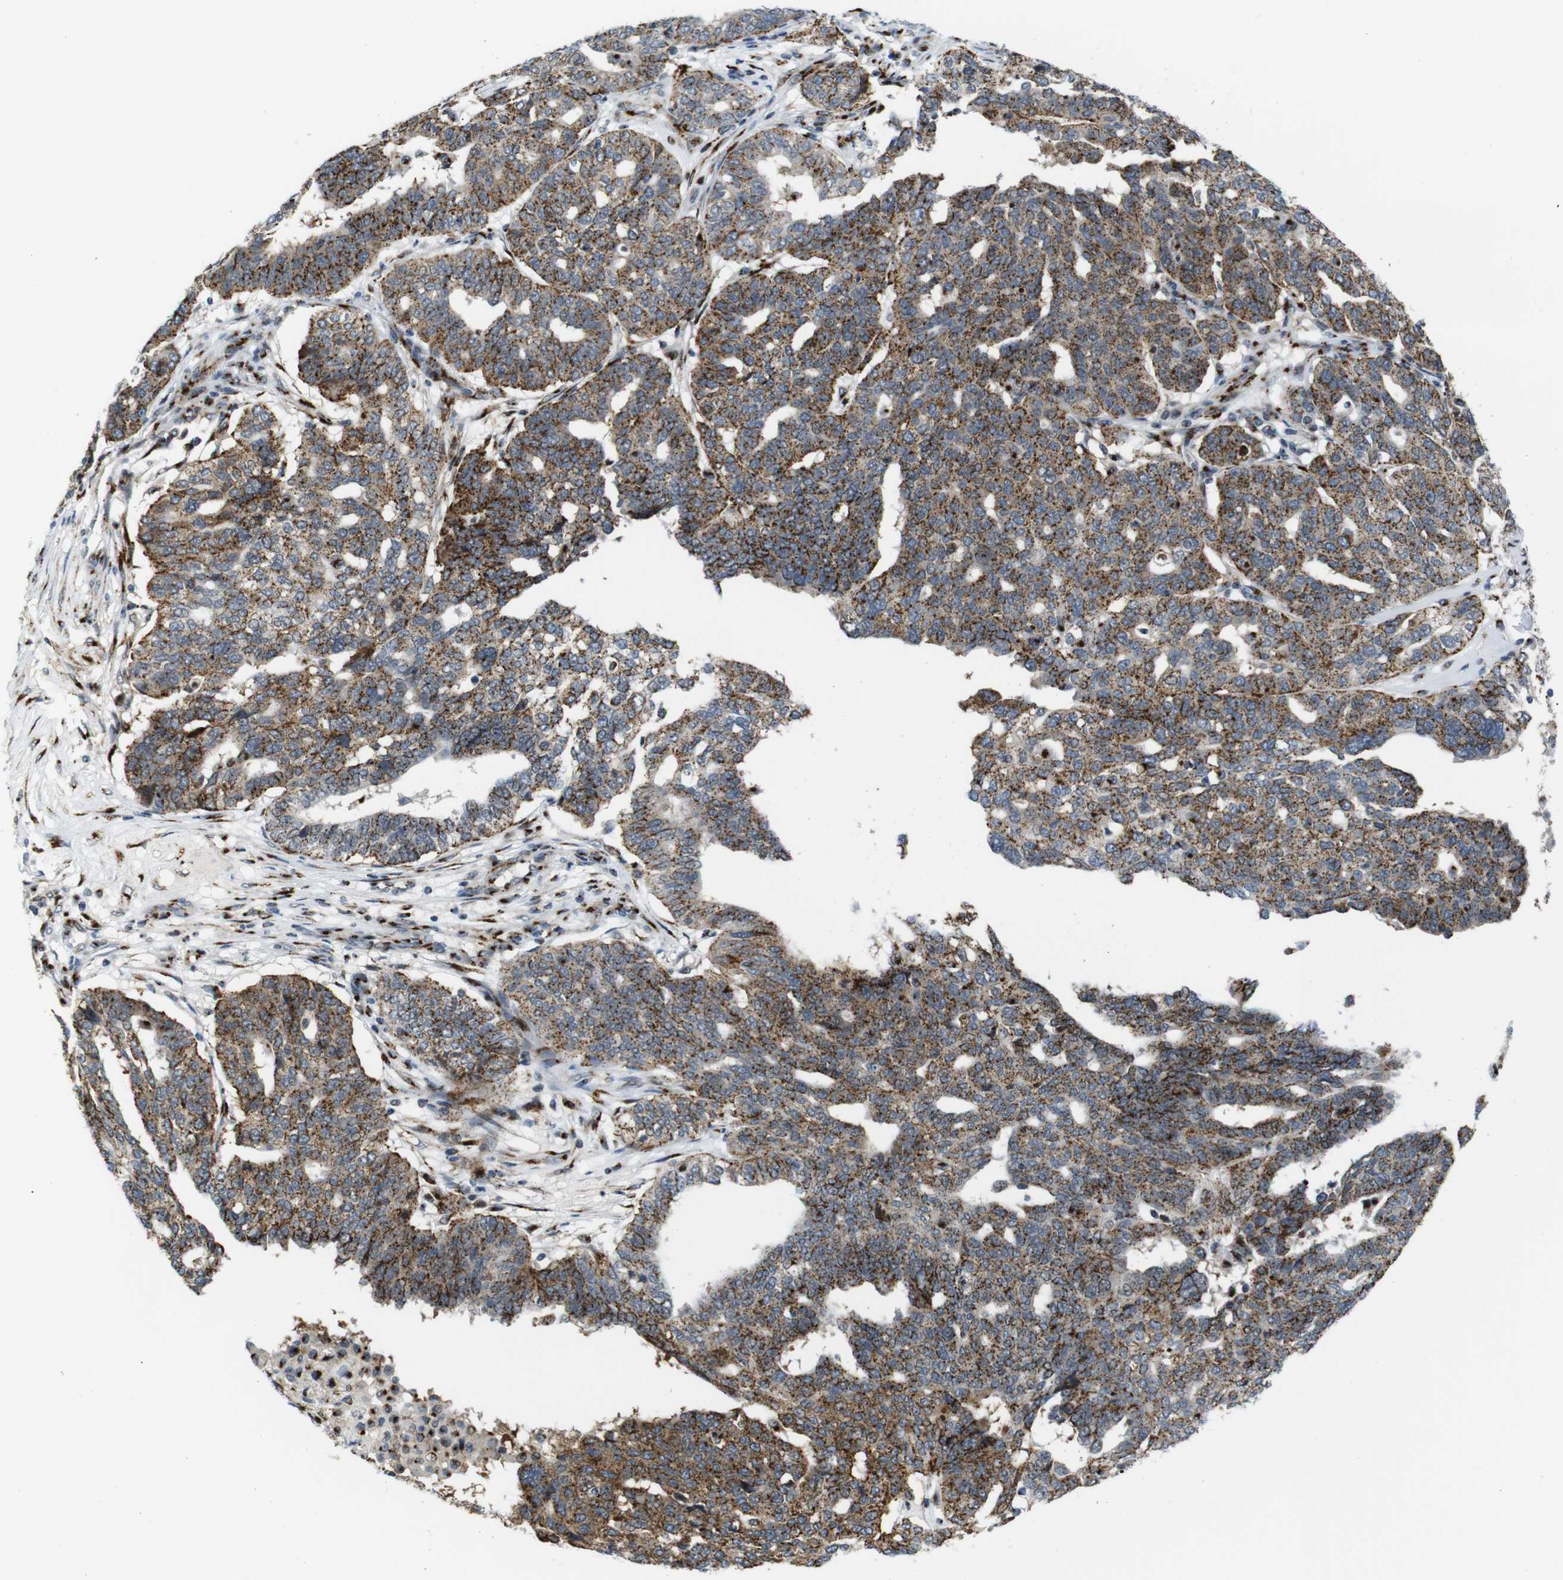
{"staining": {"intensity": "moderate", "quantity": ">75%", "location": "cytoplasmic/membranous"}, "tissue": "ovarian cancer", "cell_type": "Tumor cells", "image_type": "cancer", "snomed": [{"axis": "morphology", "description": "Cystadenocarcinoma, serous, NOS"}, {"axis": "topography", "description": "Ovary"}], "caption": "Ovarian serous cystadenocarcinoma tissue shows moderate cytoplasmic/membranous positivity in about >75% of tumor cells, visualized by immunohistochemistry. (brown staining indicates protein expression, while blue staining denotes nuclei).", "gene": "TGOLN2", "patient": {"sex": "female", "age": 59}}